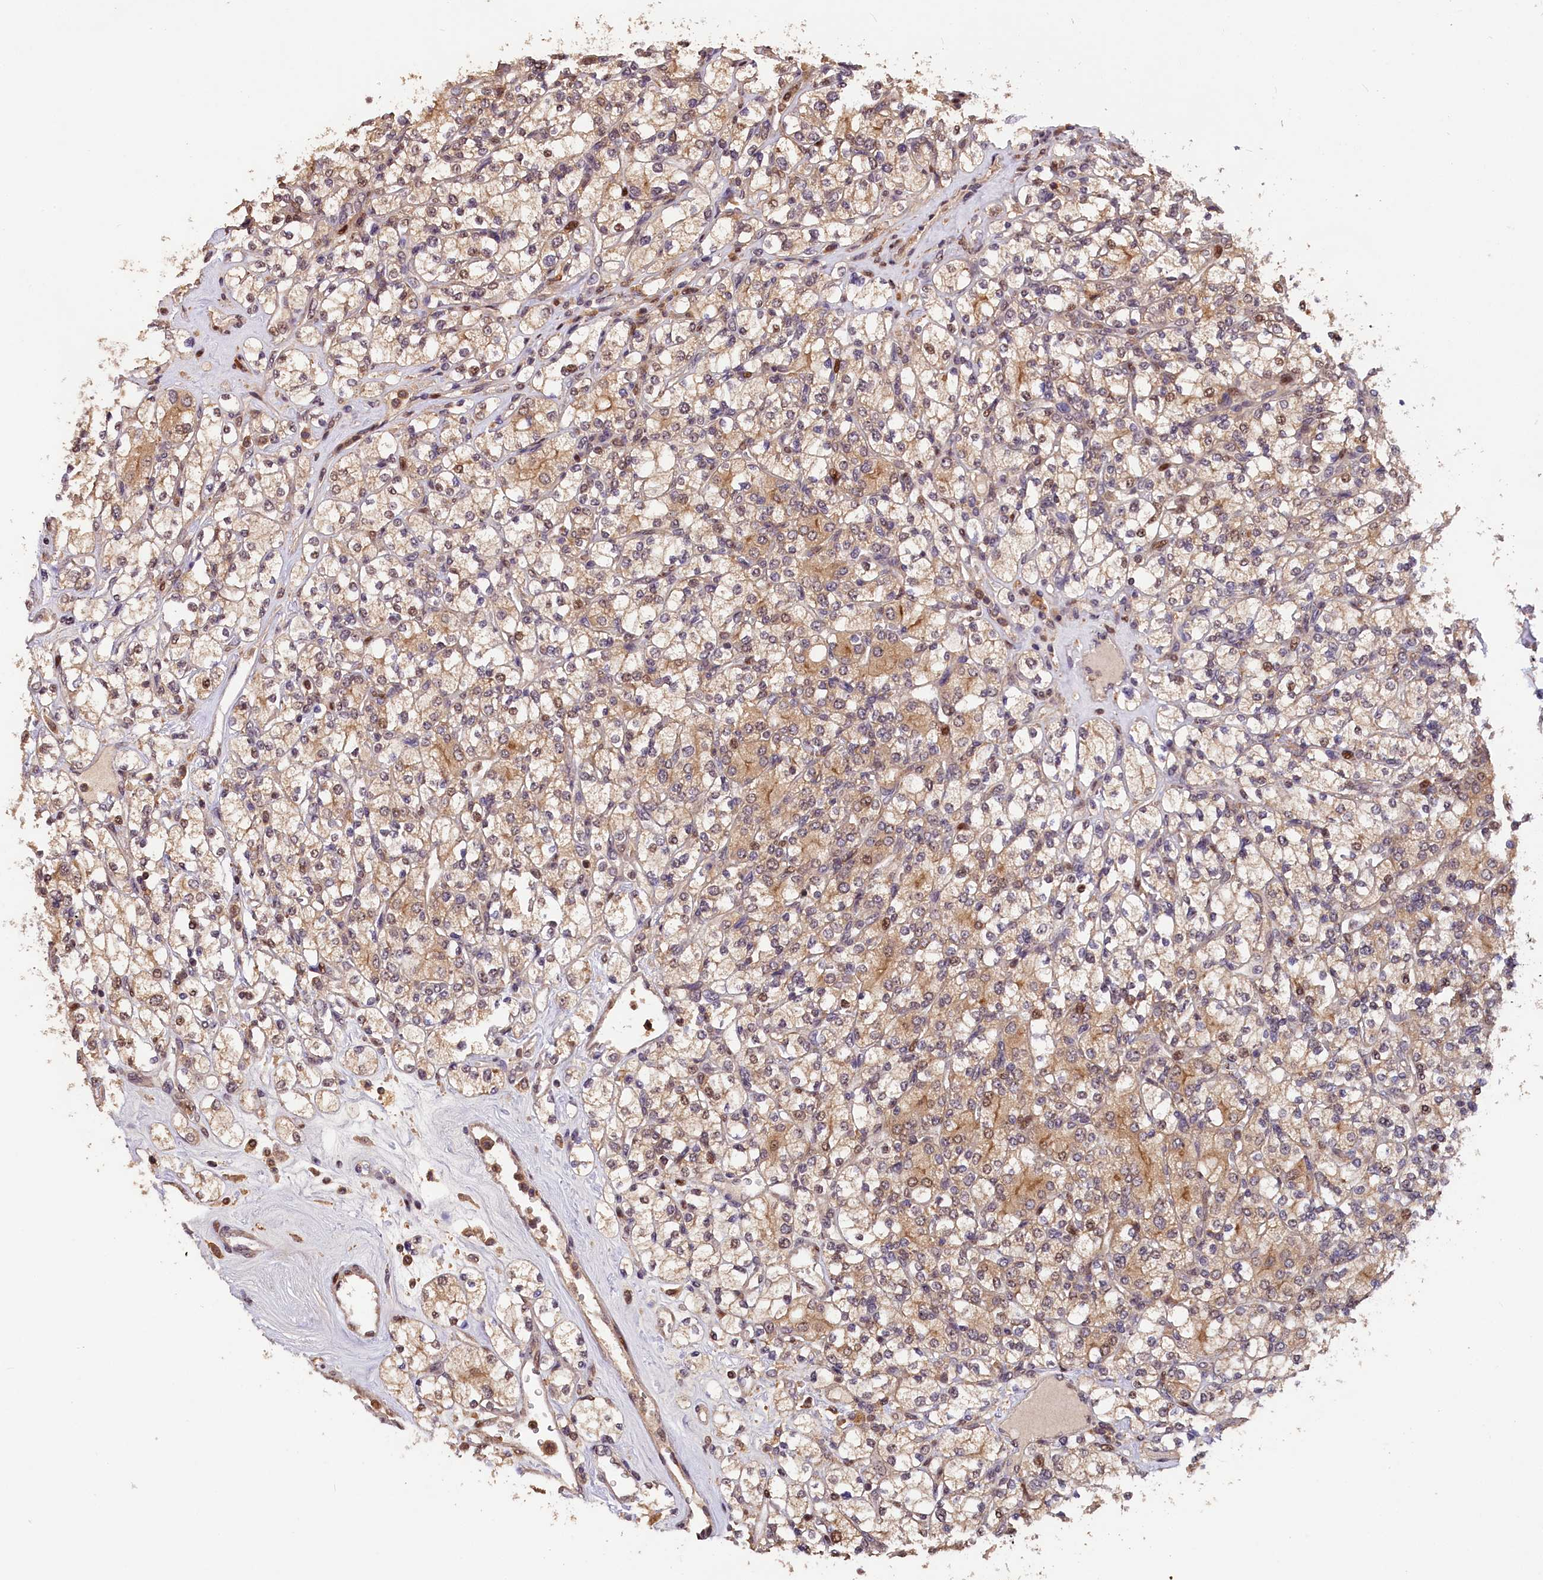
{"staining": {"intensity": "weak", "quantity": ">75%", "location": "cytoplasmic/membranous,nuclear"}, "tissue": "renal cancer", "cell_type": "Tumor cells", "image_type": "cancer", "snomed": [{"axis": "morphology", "description": "Adenocarcinoma, NOS"}, {"axis": "topography", "description": "Kidney"}], "caption": "A histopathology image of renal adenocarcinoma stained for a protein exhibits weak cytoplasmic/membranous and nuclear brown staining in tumor cells.", "gene": "PHAF1", "patient": {"sex": "male", "age": 77}}